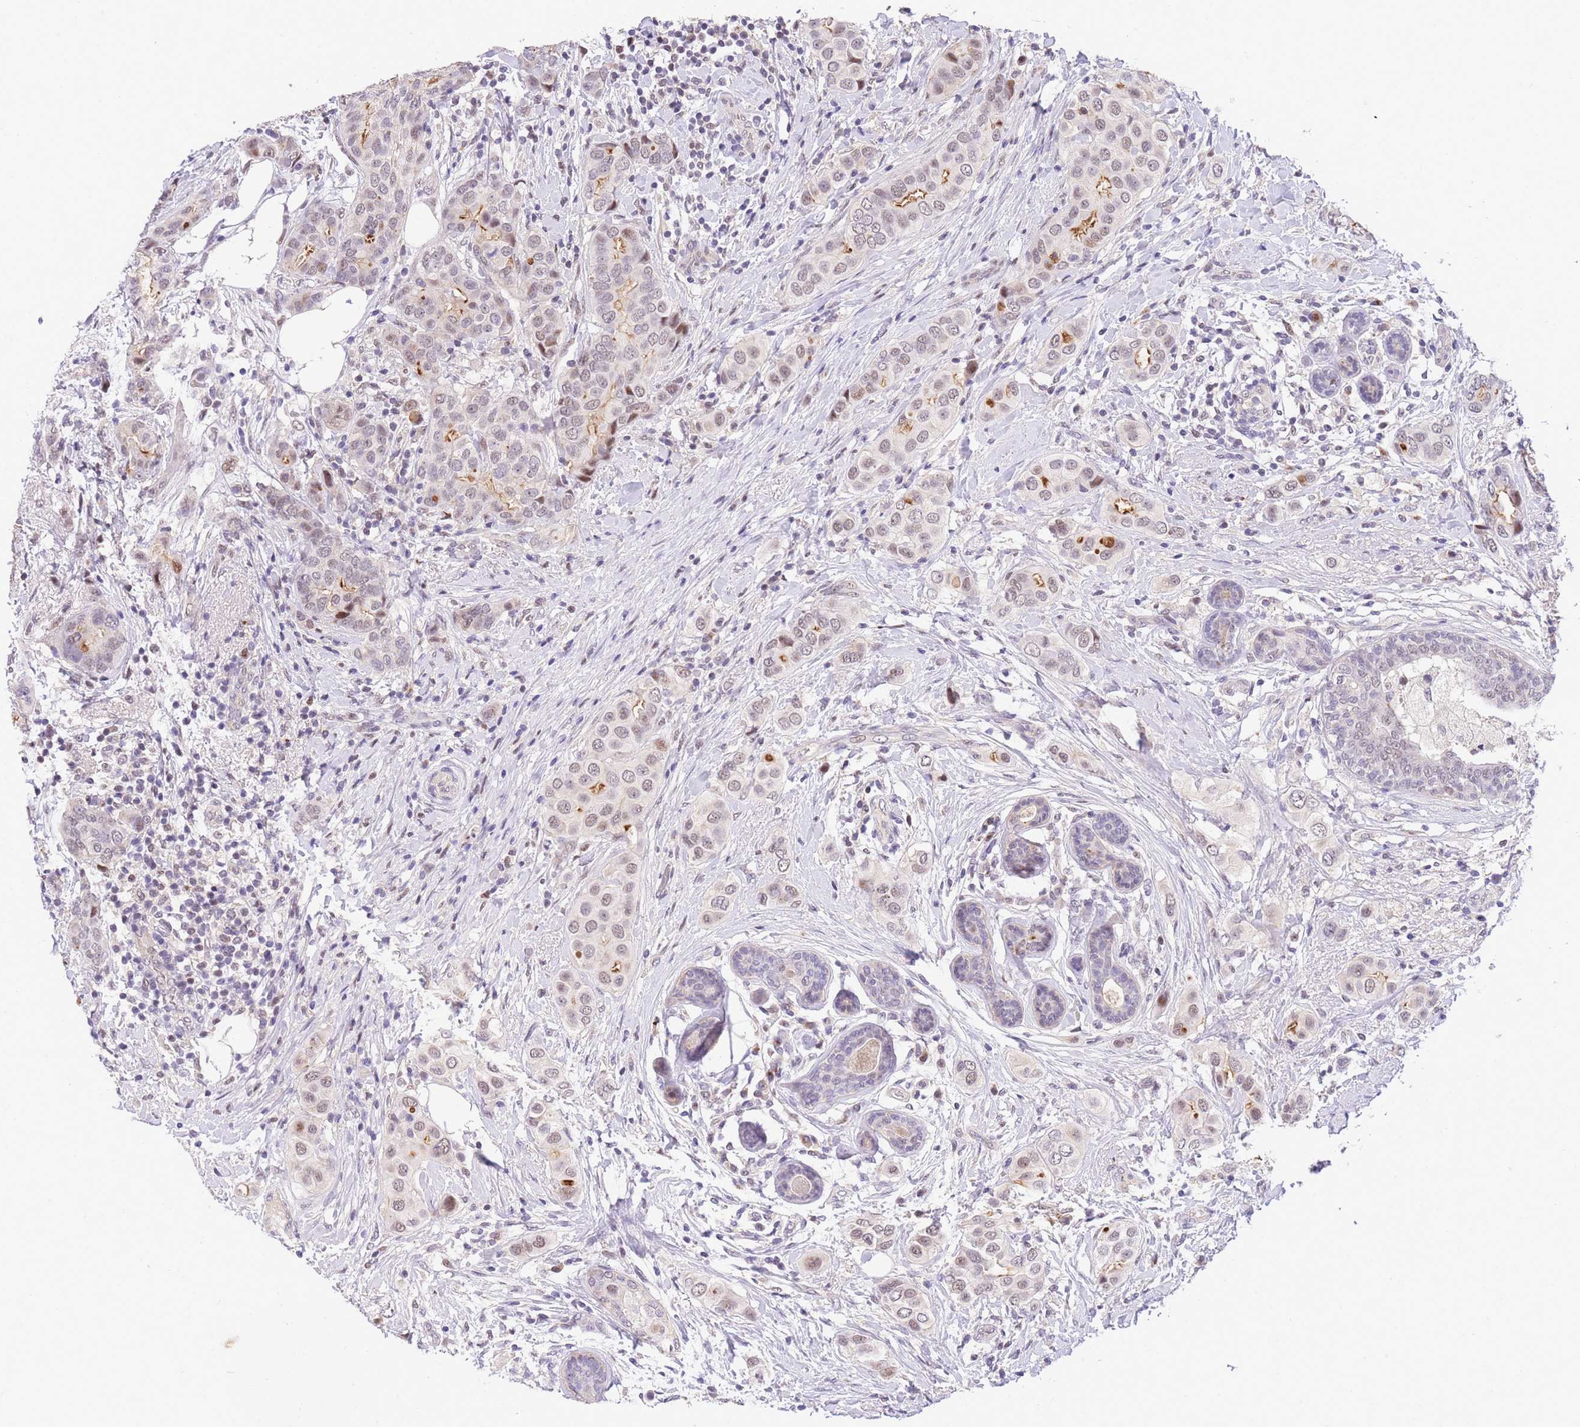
{"staining": {"intensity": "weak", "quantity": "25%-75%", "location": "nuclear"}, "tissue": "breast cancer", "cell_type": "Tumor cells", "image_type": "cancer", "snomed": [{"axis": "morphology", "description": "Lobular carcinoma"}, {"axis": "topography", "description": "Breast"}], "caption": "This image shows breast cancer (lobular carcinoma) stained with immunohistochemistry to label a protein in brown. The nuclear of tumor cells show weak positivity for the protein. Nuclei are counter-stained blue.", "gene": "SLC35F2", "patient": {"sex": "female", "age": 51}}